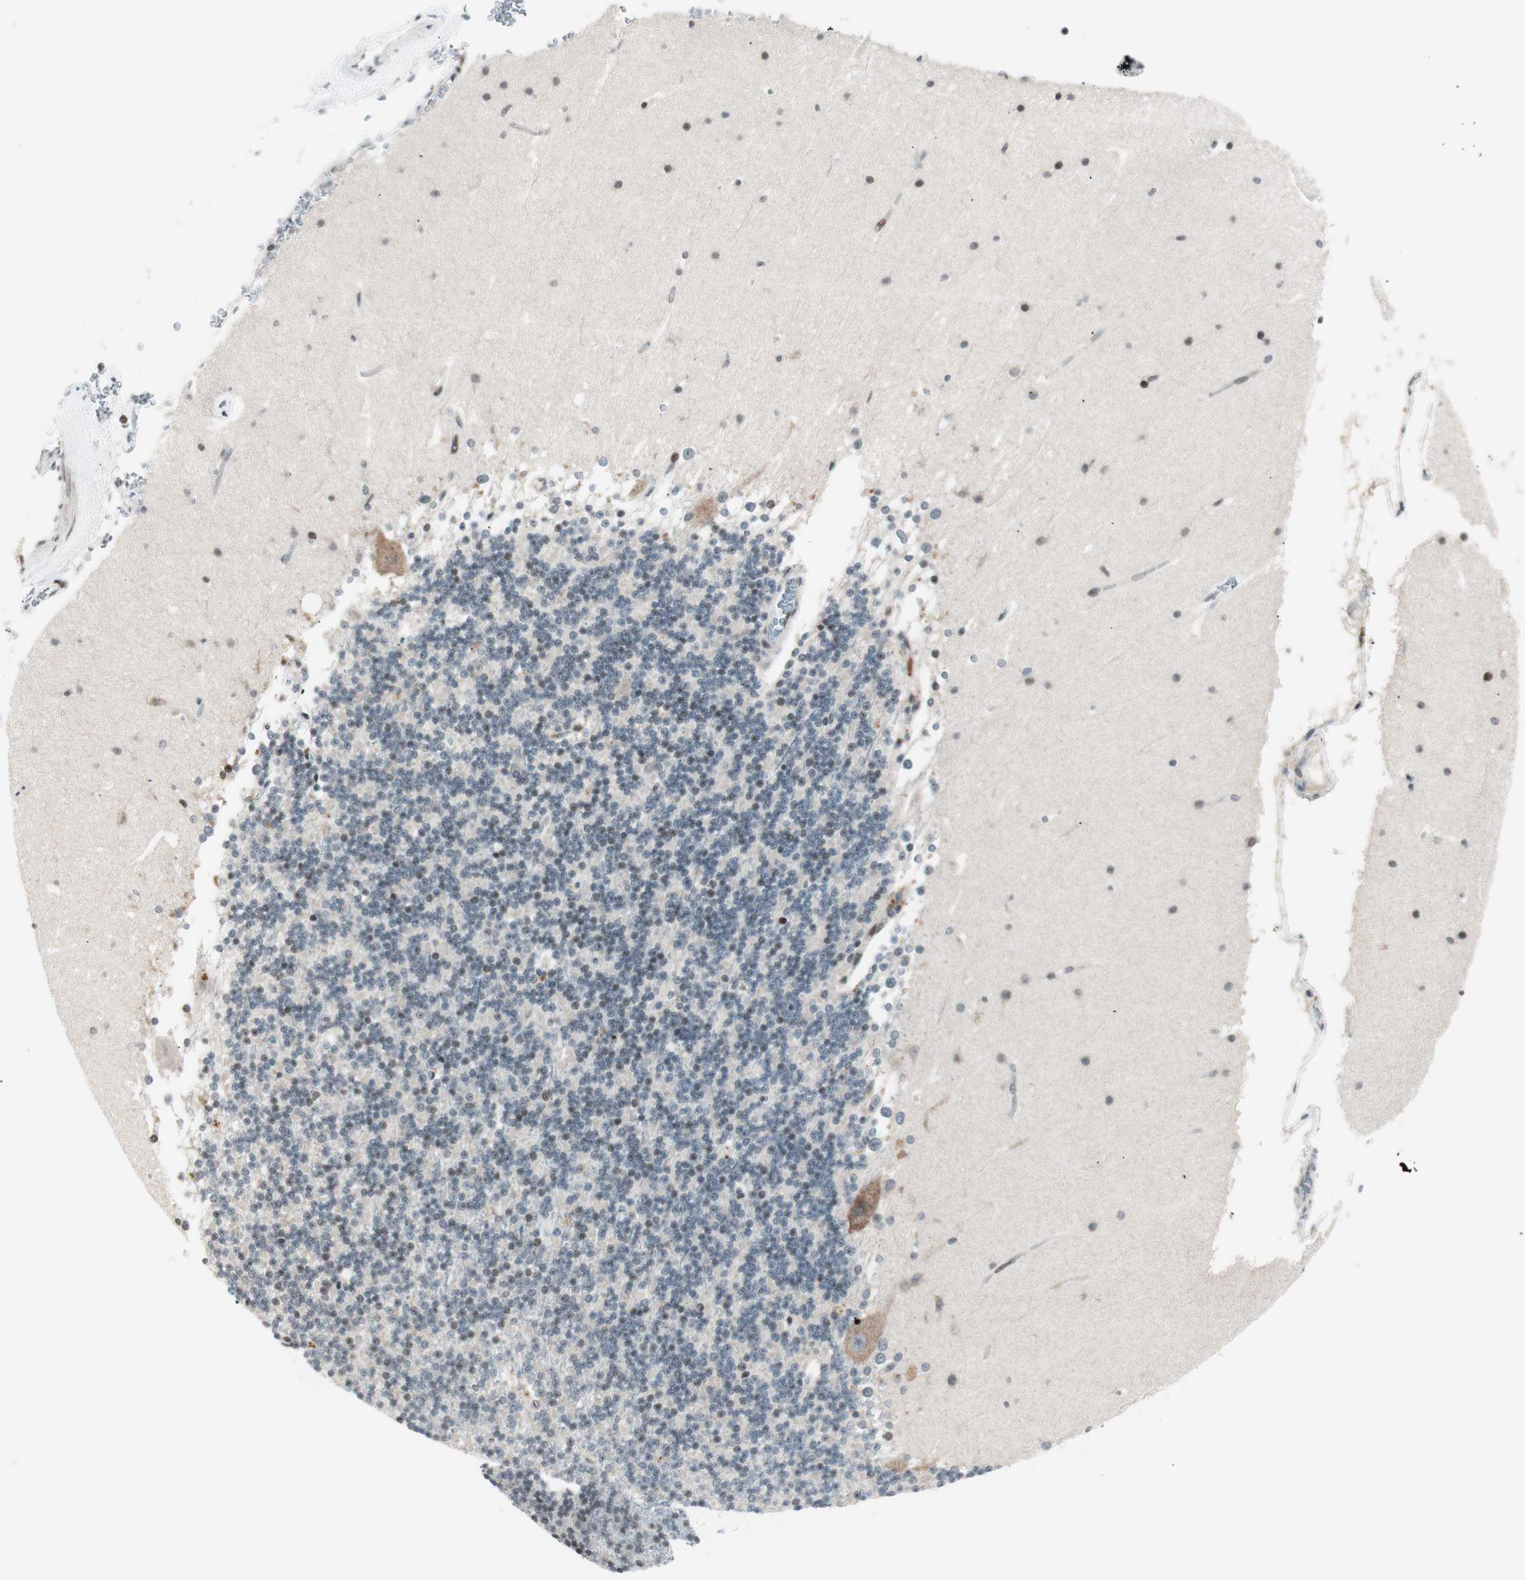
{"staining": {"intensity": "weak", "quantity": "<25%", "location": "nuclear"}, "tissue": "cerebellum", "cell_type": "Cells in granular layer", "image_type": "normal", "snomed": [{"axis": "morphology", "description": "Normal tissue, NOS"}, {"axis": "topography", "description": "Cerebellum"}], "caption": "This is an IHC micrograph of normal cerebellum. There is no expression in cells in granular layer.", "gene": "TPT1", "patient": {"sex": "female", "age": 19}}